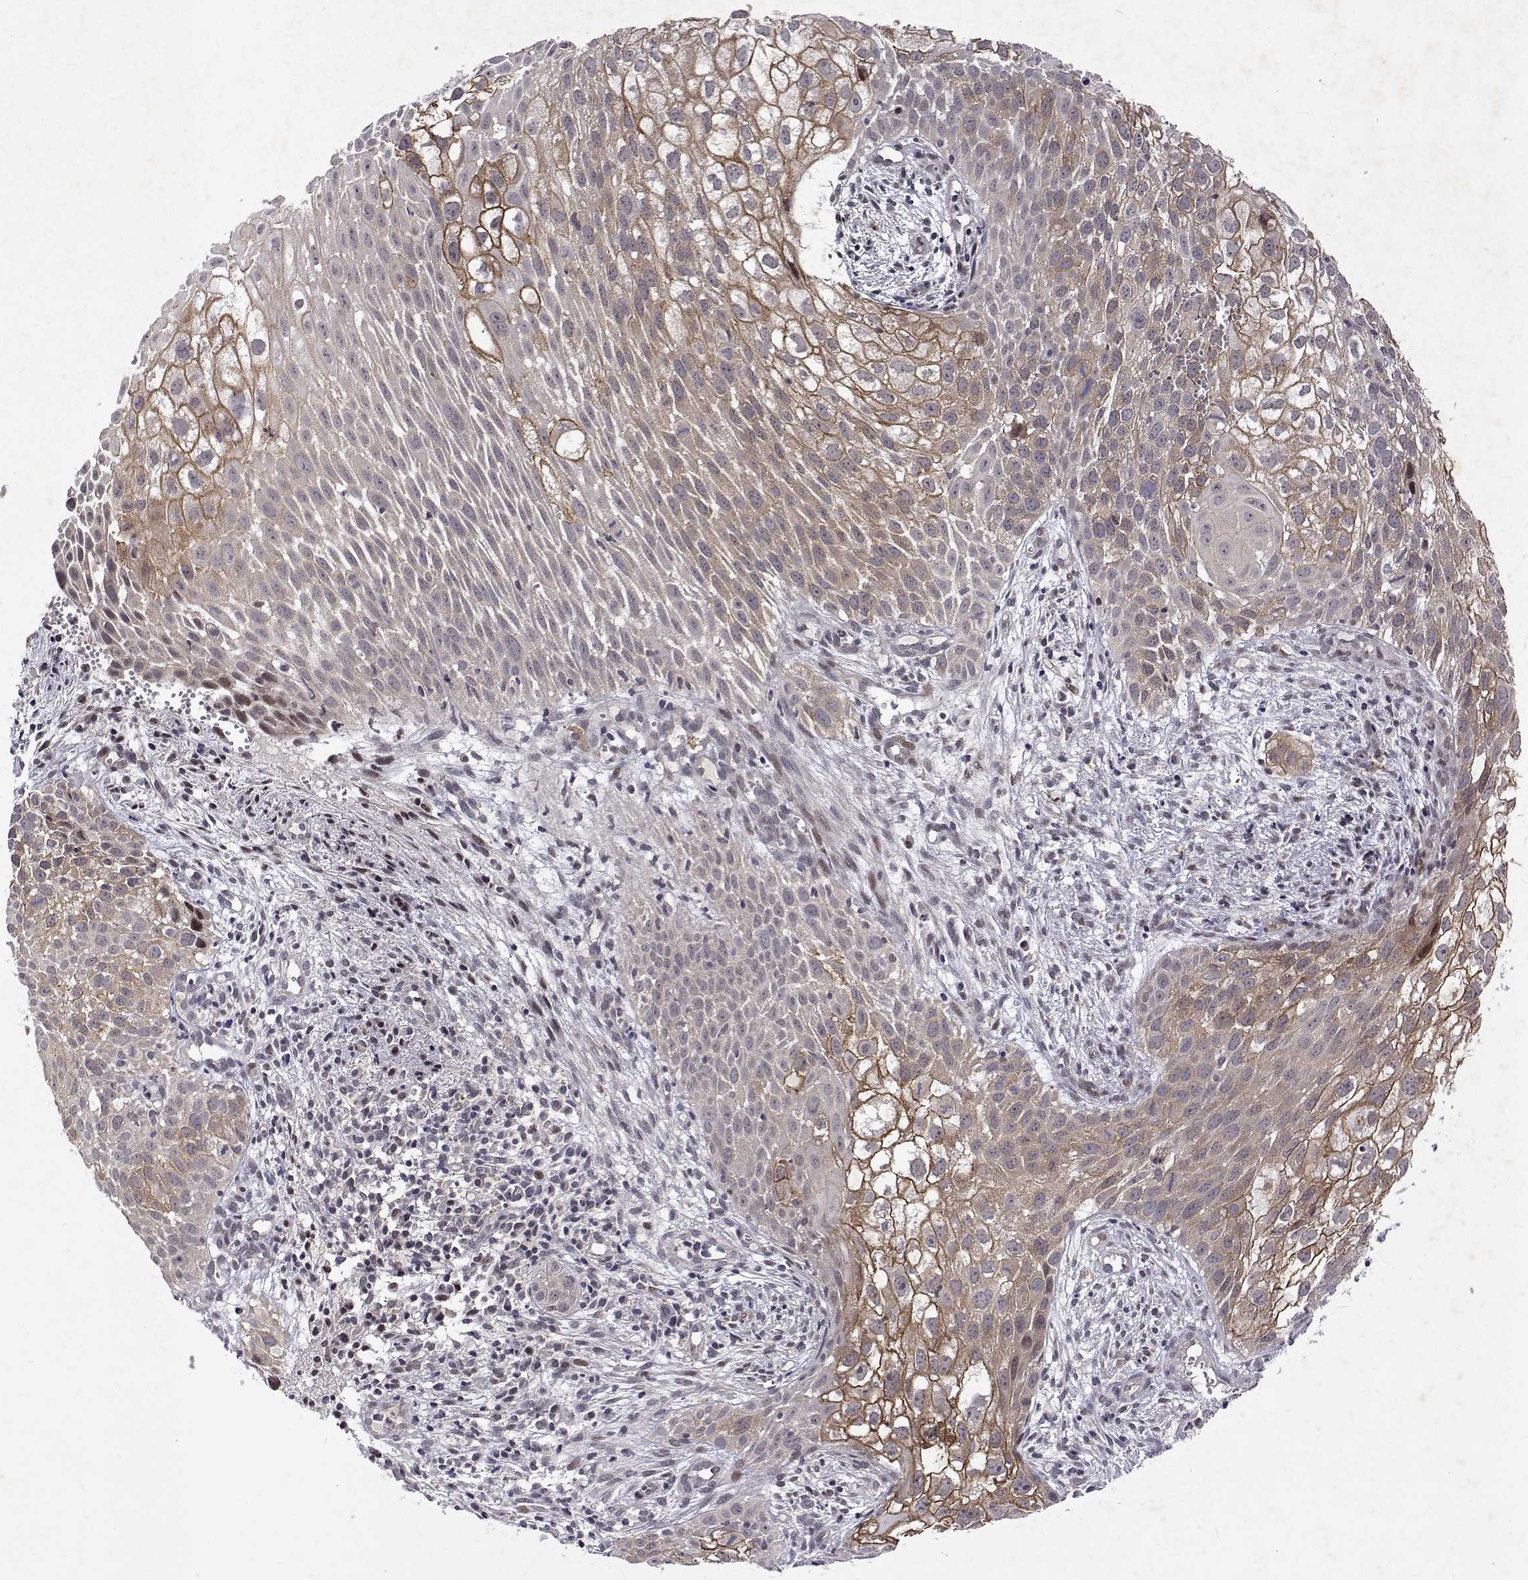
{"staining": {"intensity": "moderate", "quantity": "25%-75%", "location": "cytoplasmic/membranous"}, "tissue": "cervical cancer", "cell_type": "Tumor cells", "image_type": "cancer", "snomed": [{"axis": "morphology", "description": "Squamous cell carcinoma, NOS"}, {"axis": "topography", "description": "Cervix"}], "caption": "This image demonstrates immunohistochemistry (IHC) staining of cervical cancer, with medium moderate cytoplasmic/membranous staining in approximately 25%-75% of tumor cells.", "gene": "ALKBH8", "patient": {"sex": "female", "age": 53}}